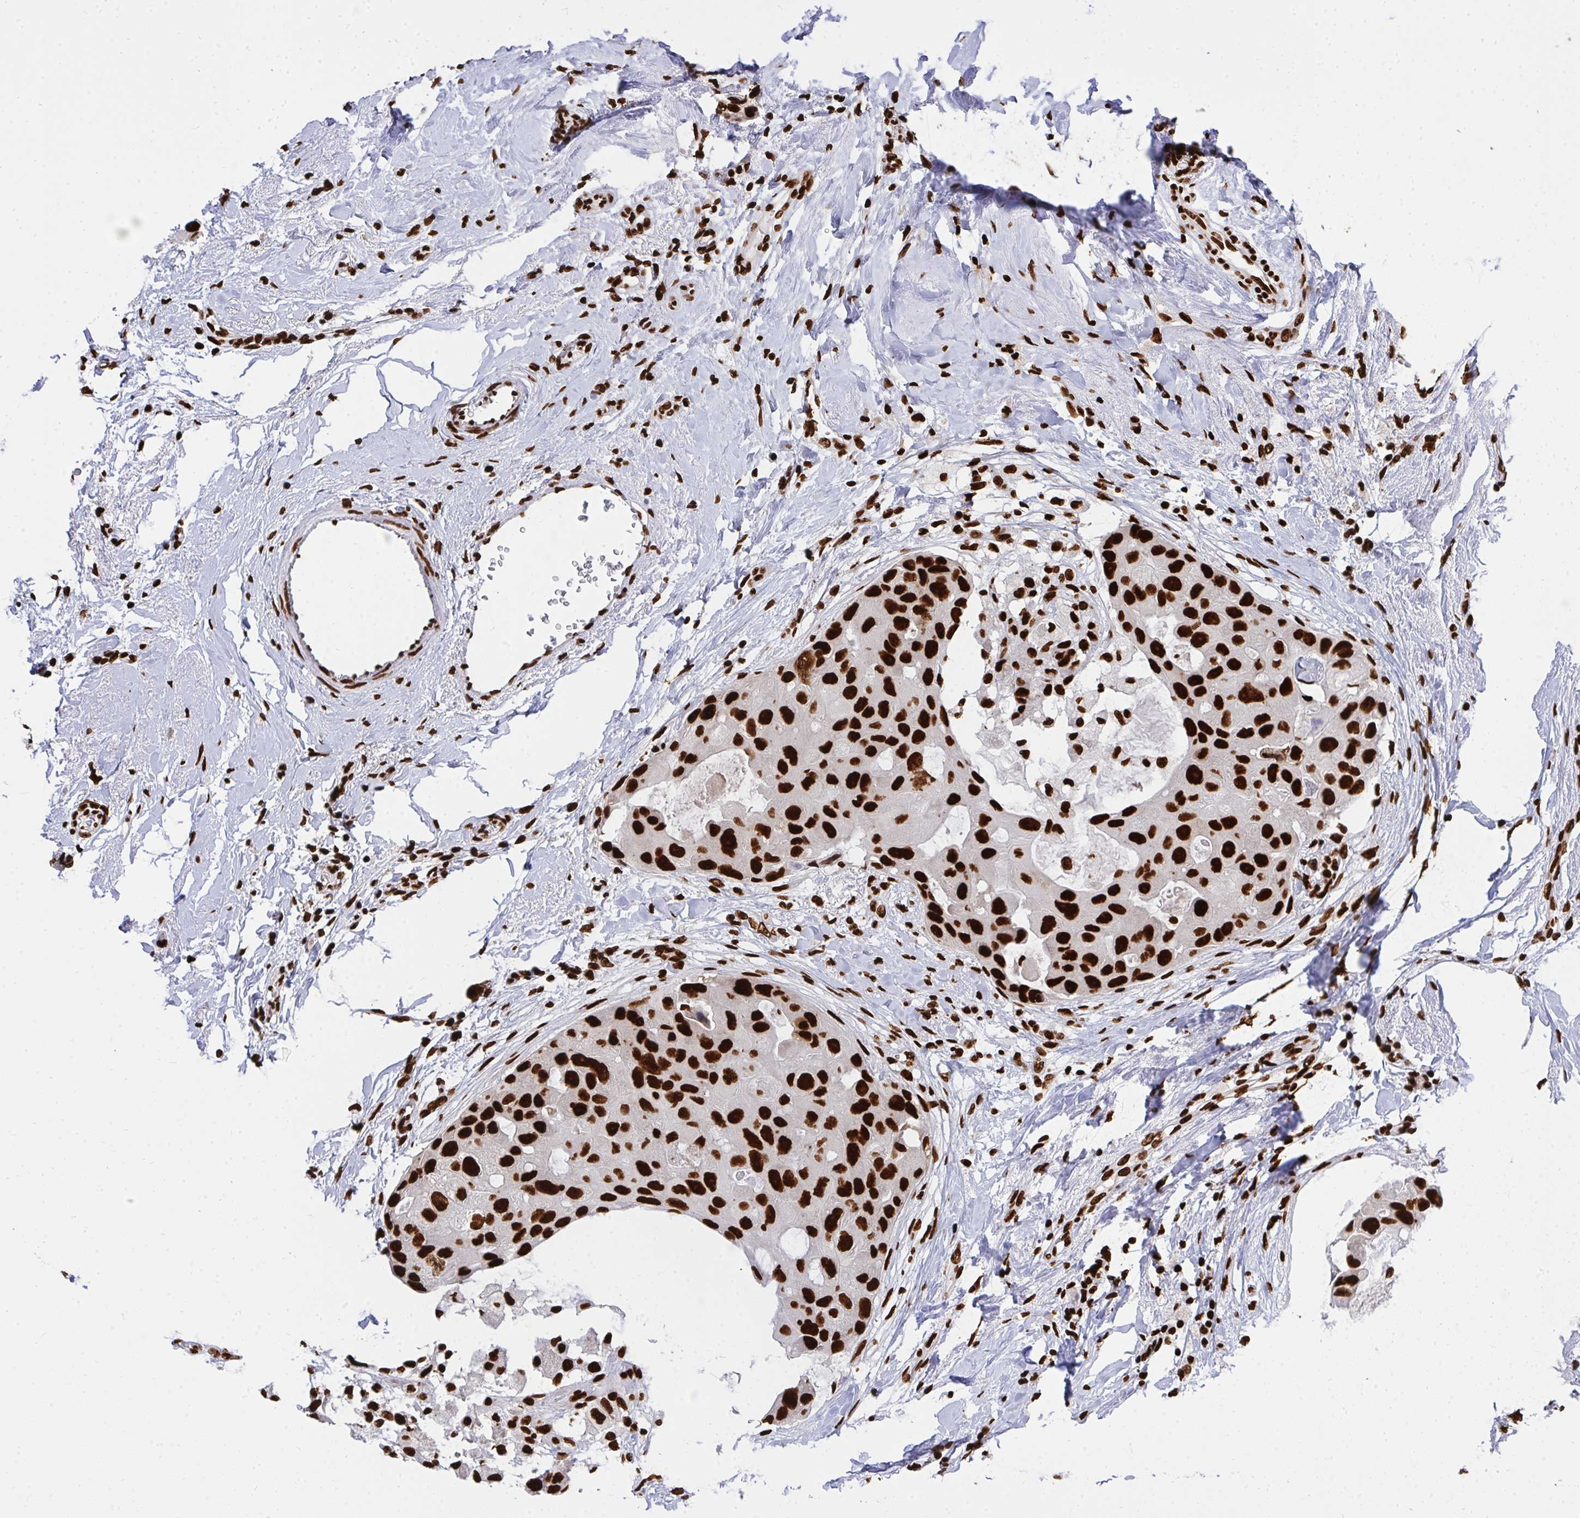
{"staining": {"intensity": "strong", "quantity": ">75%", "location": "nuclear"}, "tissue": "breast cancer", "cell_type": "Tumor cells", "image_type": "cancer", "snomed": [{"axis": "morphology", "description": "Duct carcinoma"}, {"axis": "topography", "description": "Breast"}], "caption": "This image exhibits immunohistochemistry (IHC) staining of human breast intraductal carcinoma, with high strong nuclear staining in about >75% of tumor cells.", "gene": "HNRNPL", "patient": {"sex": "female", "age": 43}}